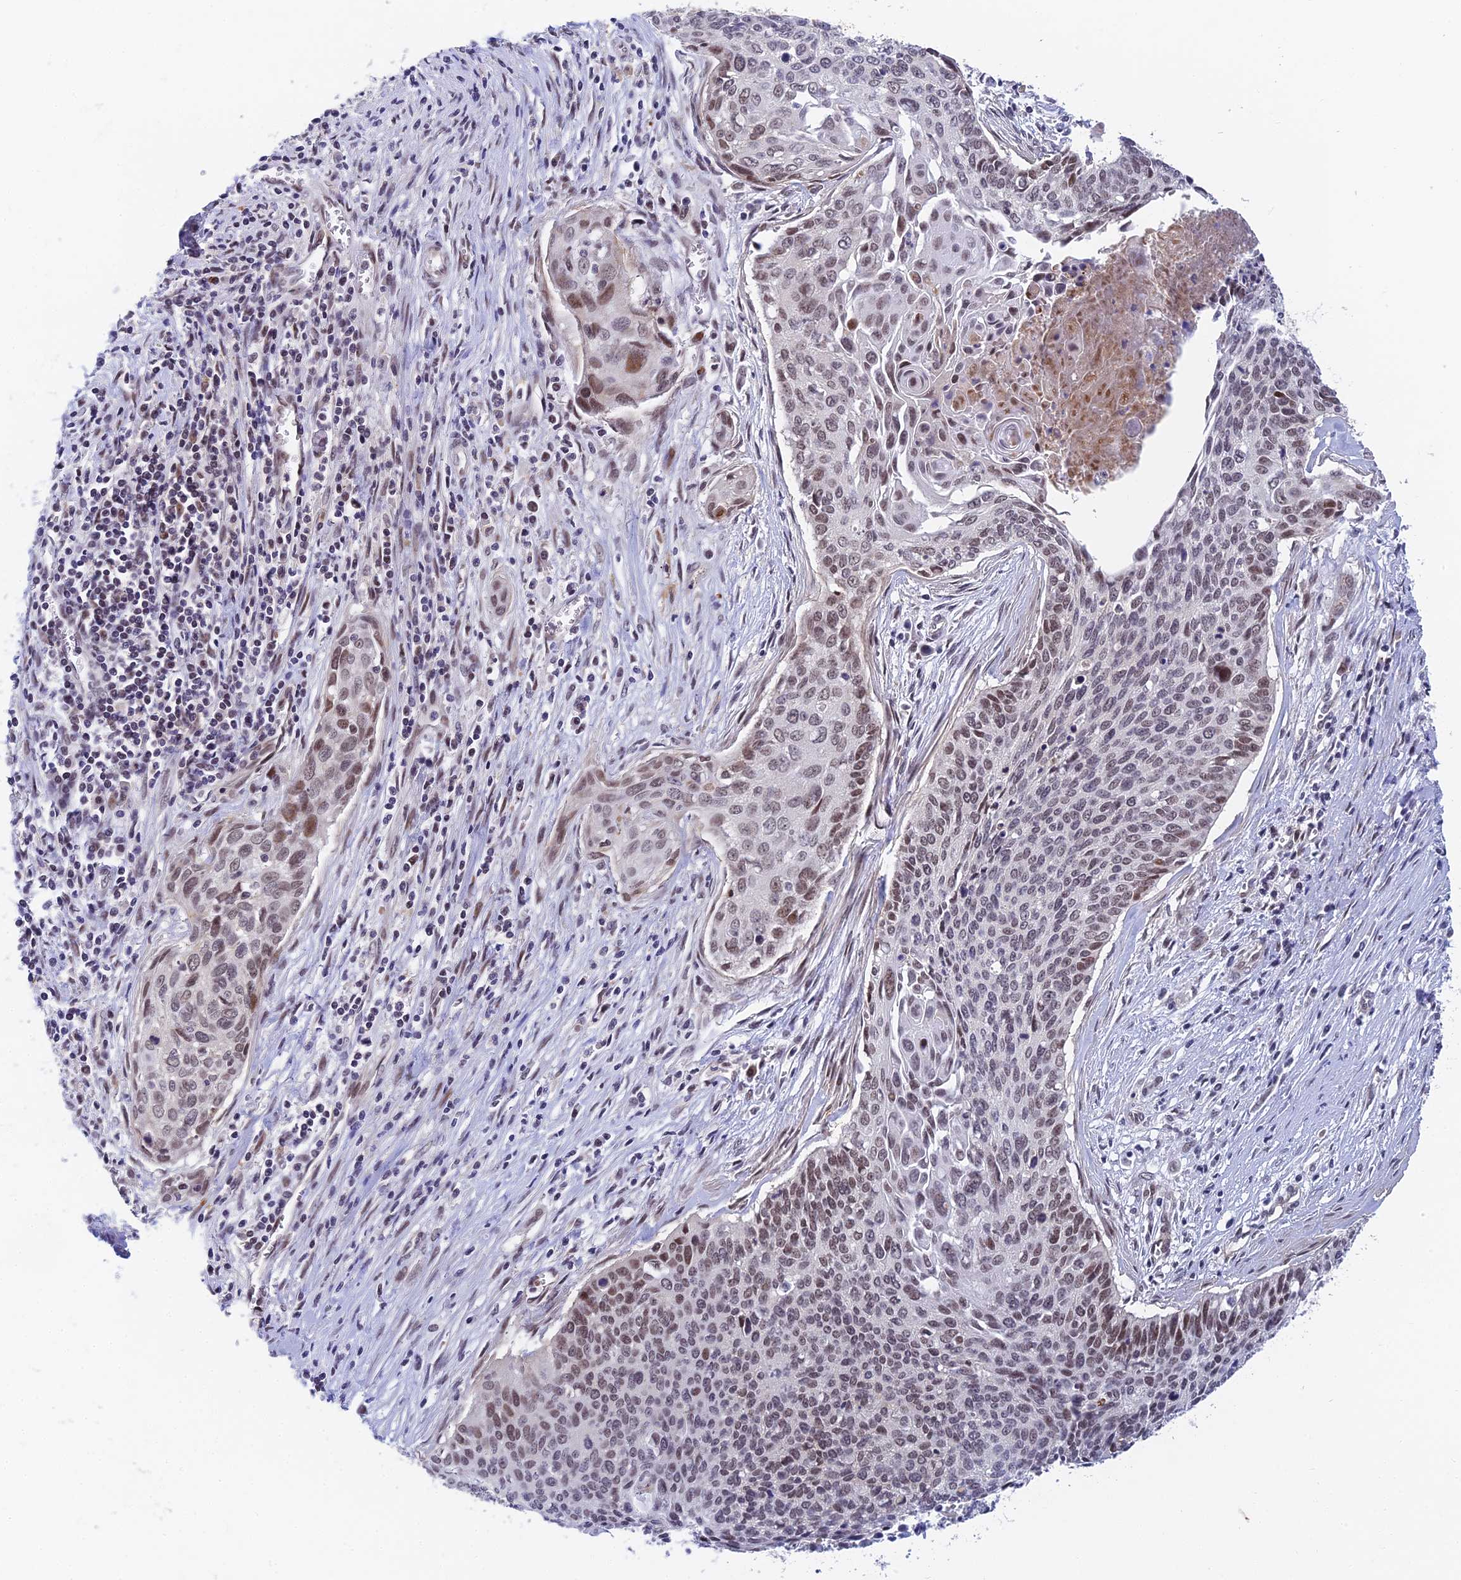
{"staining": {"intensity": "moderate", "quantity": "<25%", "location": "nuclear"}, "tissue": "cervical cancer", "cell_type": "Tumor cells", "image_type": "cancer", "snomed": [{"axis": "morphology", "description": "Squamous cell carcinoma, NOS"}, {"axis": "topography", "description": "Cervix"}], "caption": "Protein staining of cervical squamous cell carcinoma tissue displays moderate nuclear expression in about <25% of tumor cells.", "gene": "NSMCE1", "patient": {"sex": "female", "age": 55}}